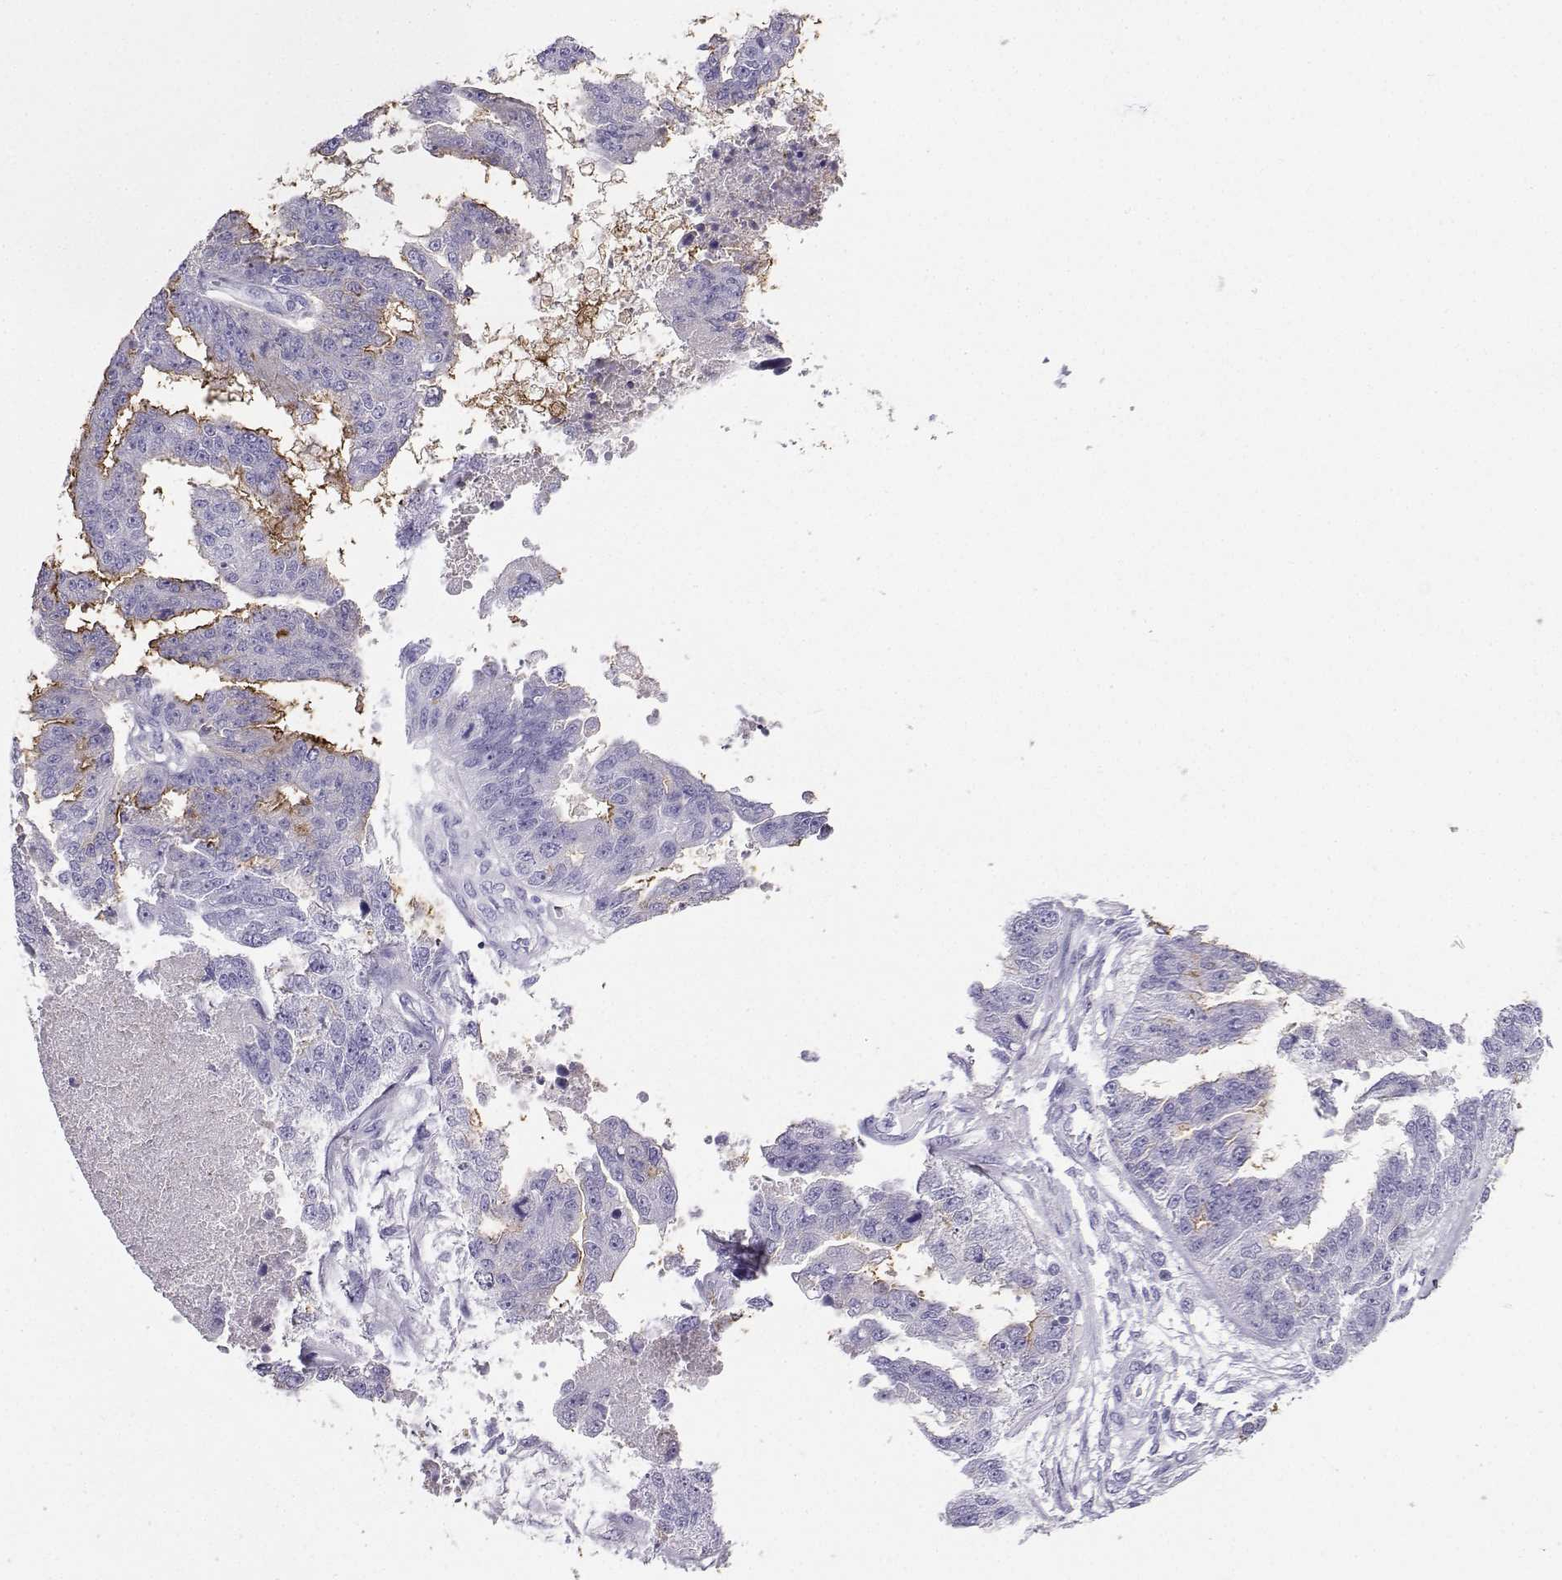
{"staining": {"intensity": "strong", "quantity": "<25%", "location": "cytoplasmic/membranous"}, "tissue": "ovarian cancer", "cell_type": "Tumor cells", "image_type": "cancer", "snomed": [{"axis": "morphology", "description": "Cystadenocarcinoma, serous, NOS"}, {"axis": "topography", "description": "Ovary"}], "caption": "Human ovarian cancer (serous cystadenocarcinoma) stained with a protein marker reveals strong staining in tumor cells.", "gene": "CD109", "patient": {"sex": "female", "age": 58}}